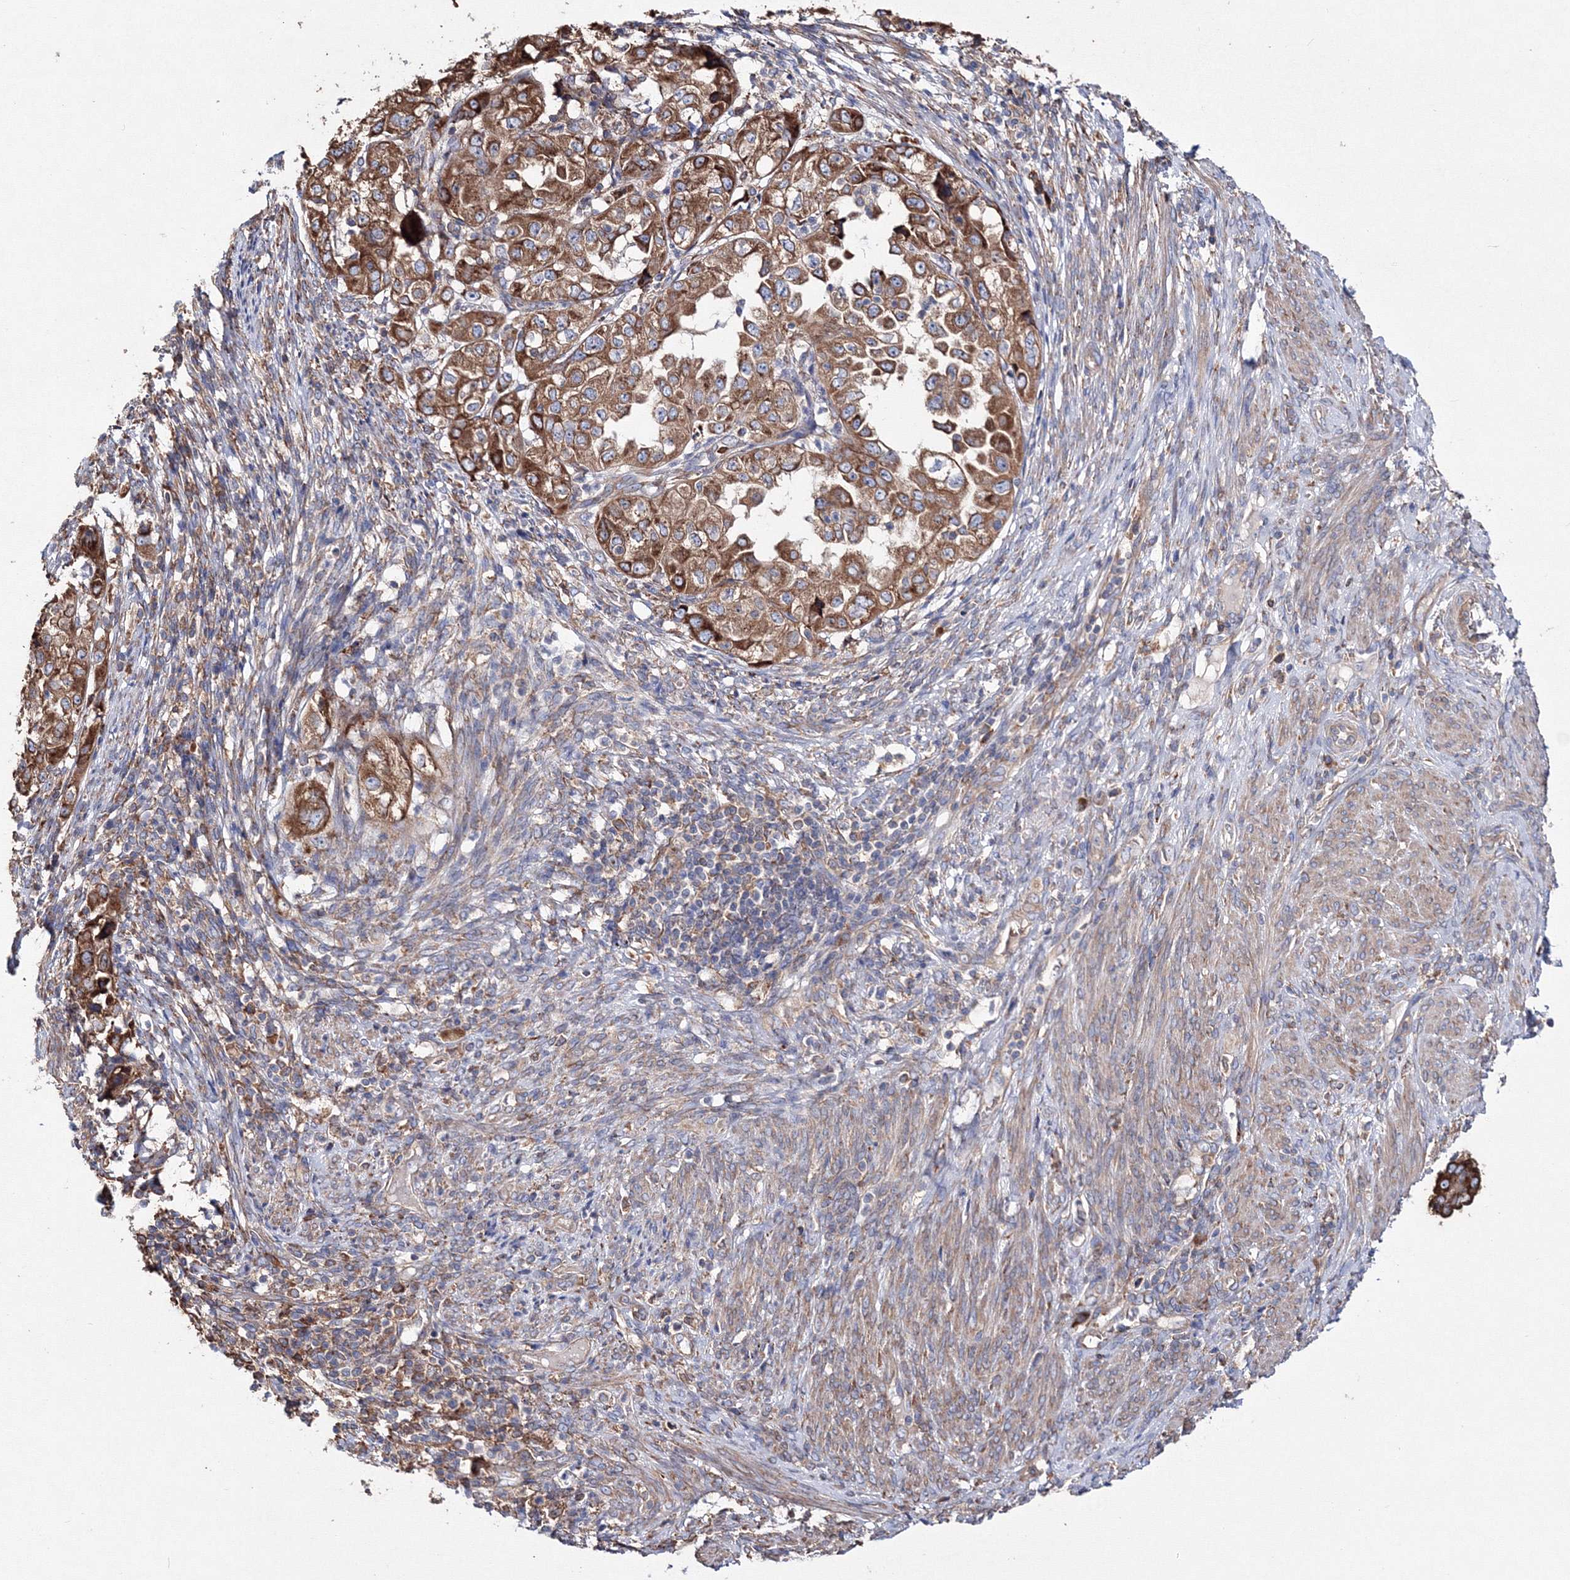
{"staining": {"intensity": "moderate", "quantity": ">75%", "location": "cytoplasmic/membranous"}, "tissue": "endometrial cancer", "cell_type": "Tumor cells", "image_type": "cancer", "snomed": [{"axis": "morphology", "description": "Adenocarcinoma, NOS"}, {"axis": "topography", "description": "Endometrium"}], "caption": "Tumor cells reveal moderate cytoplasmic/membranous positivity in about >75% of cells in adenocarcinoma (endometrial).", "gene": "VPS8", "patient": {"sex": "female", "age": 85}}